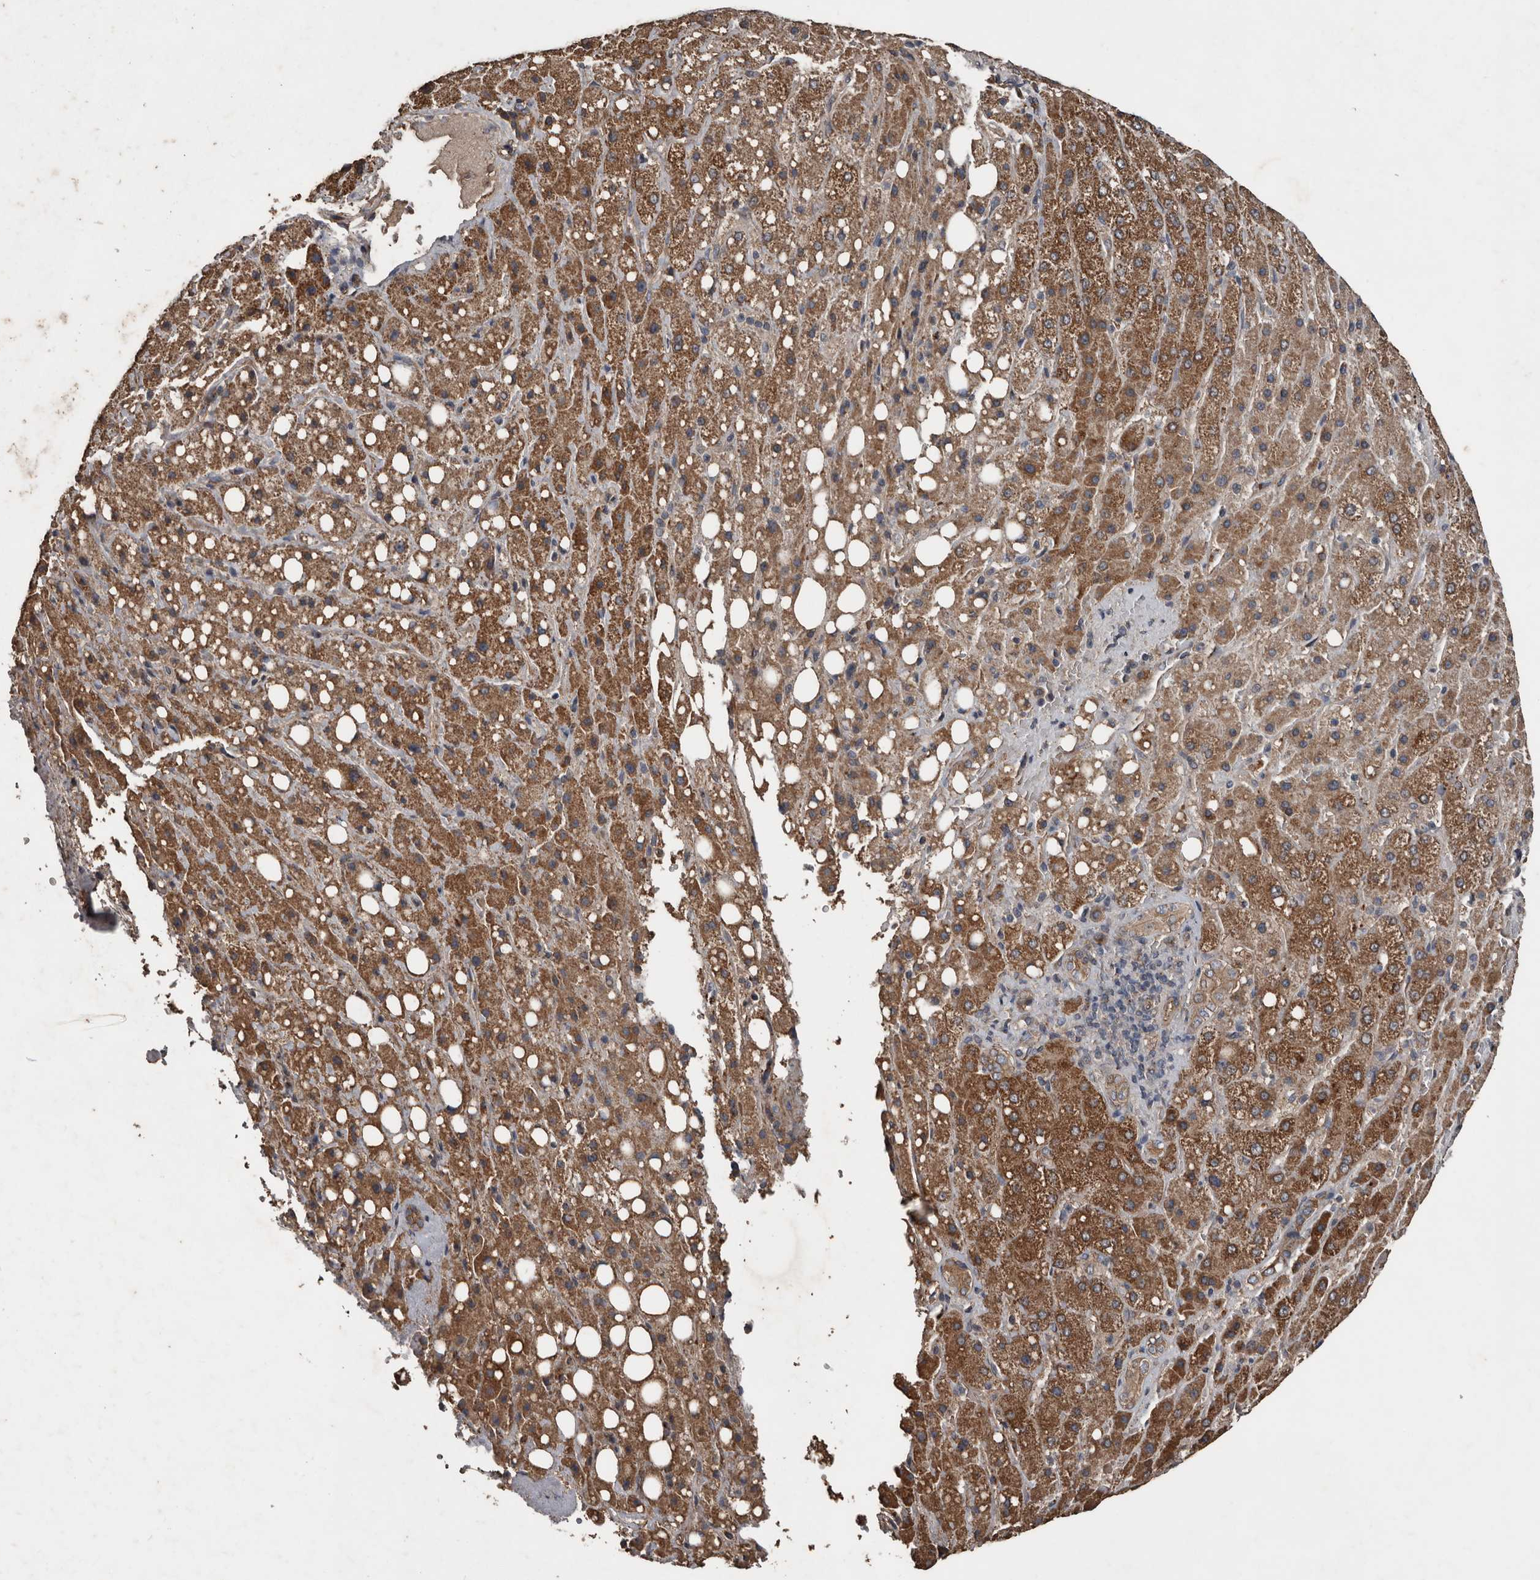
{"staining": {"intensity": "moderate", "quantity": ">75%", "location": "cytoplasmic/membranous"}, "tissue": "liver cancer", "cell_type": "Tumor cells", "image_type": "cancer", "snomed": [{"axis": "morphology", "description": "Carcinoma, Hepatocellular, NOS"}, {"axis": "topography", "description": "Liver"}], "caption": "Liver hepatocellular carcinoma stained with a brown dye displays moderate cytoplasmic/membranous positive staining in approximately >75% of tumor cells.", "gene": "HYAL4", "patient": {"sex": "male", "age": 80}}